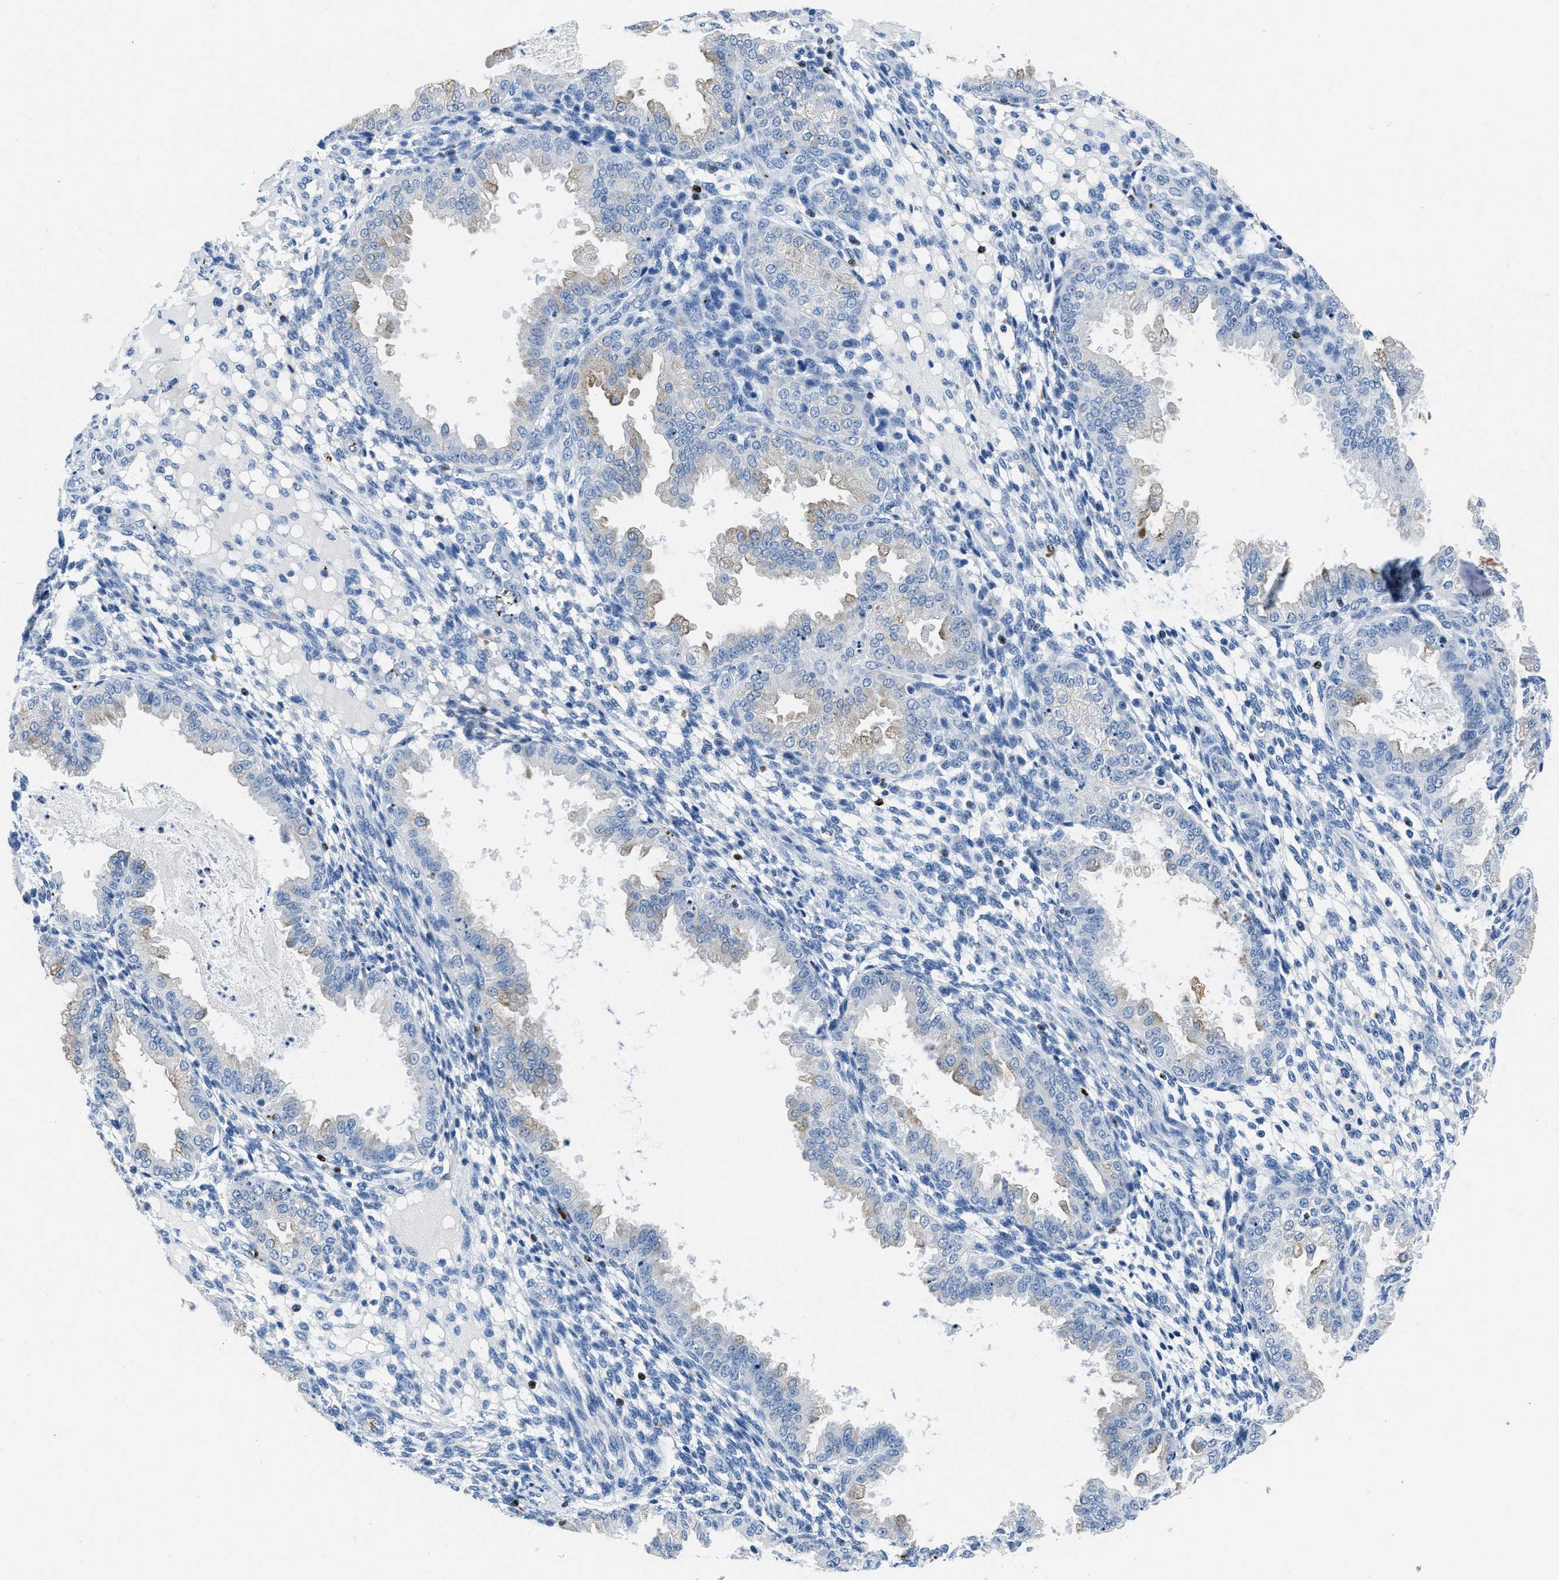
{"staining": {"intensity": "negative", "quantity": "none", "location": "none"}, "tissue": "endometrium", "cell_type": "Cells in endometrial stroma", "image_type": "normal", "snomed": [{"axis": "morphology", "description": "Normal tissue, NOS"}, {"axis": "topography", "description": "Endometrium"}], "caption": "High power microscopy photomicrograph of an immunohistochemistry (IHC) micrograph of normal endometrium, revealing no significant expression in cells in endometrial stroma.", "gene": "ITGA3", "patient": {"sex": "female", "age": 33}}